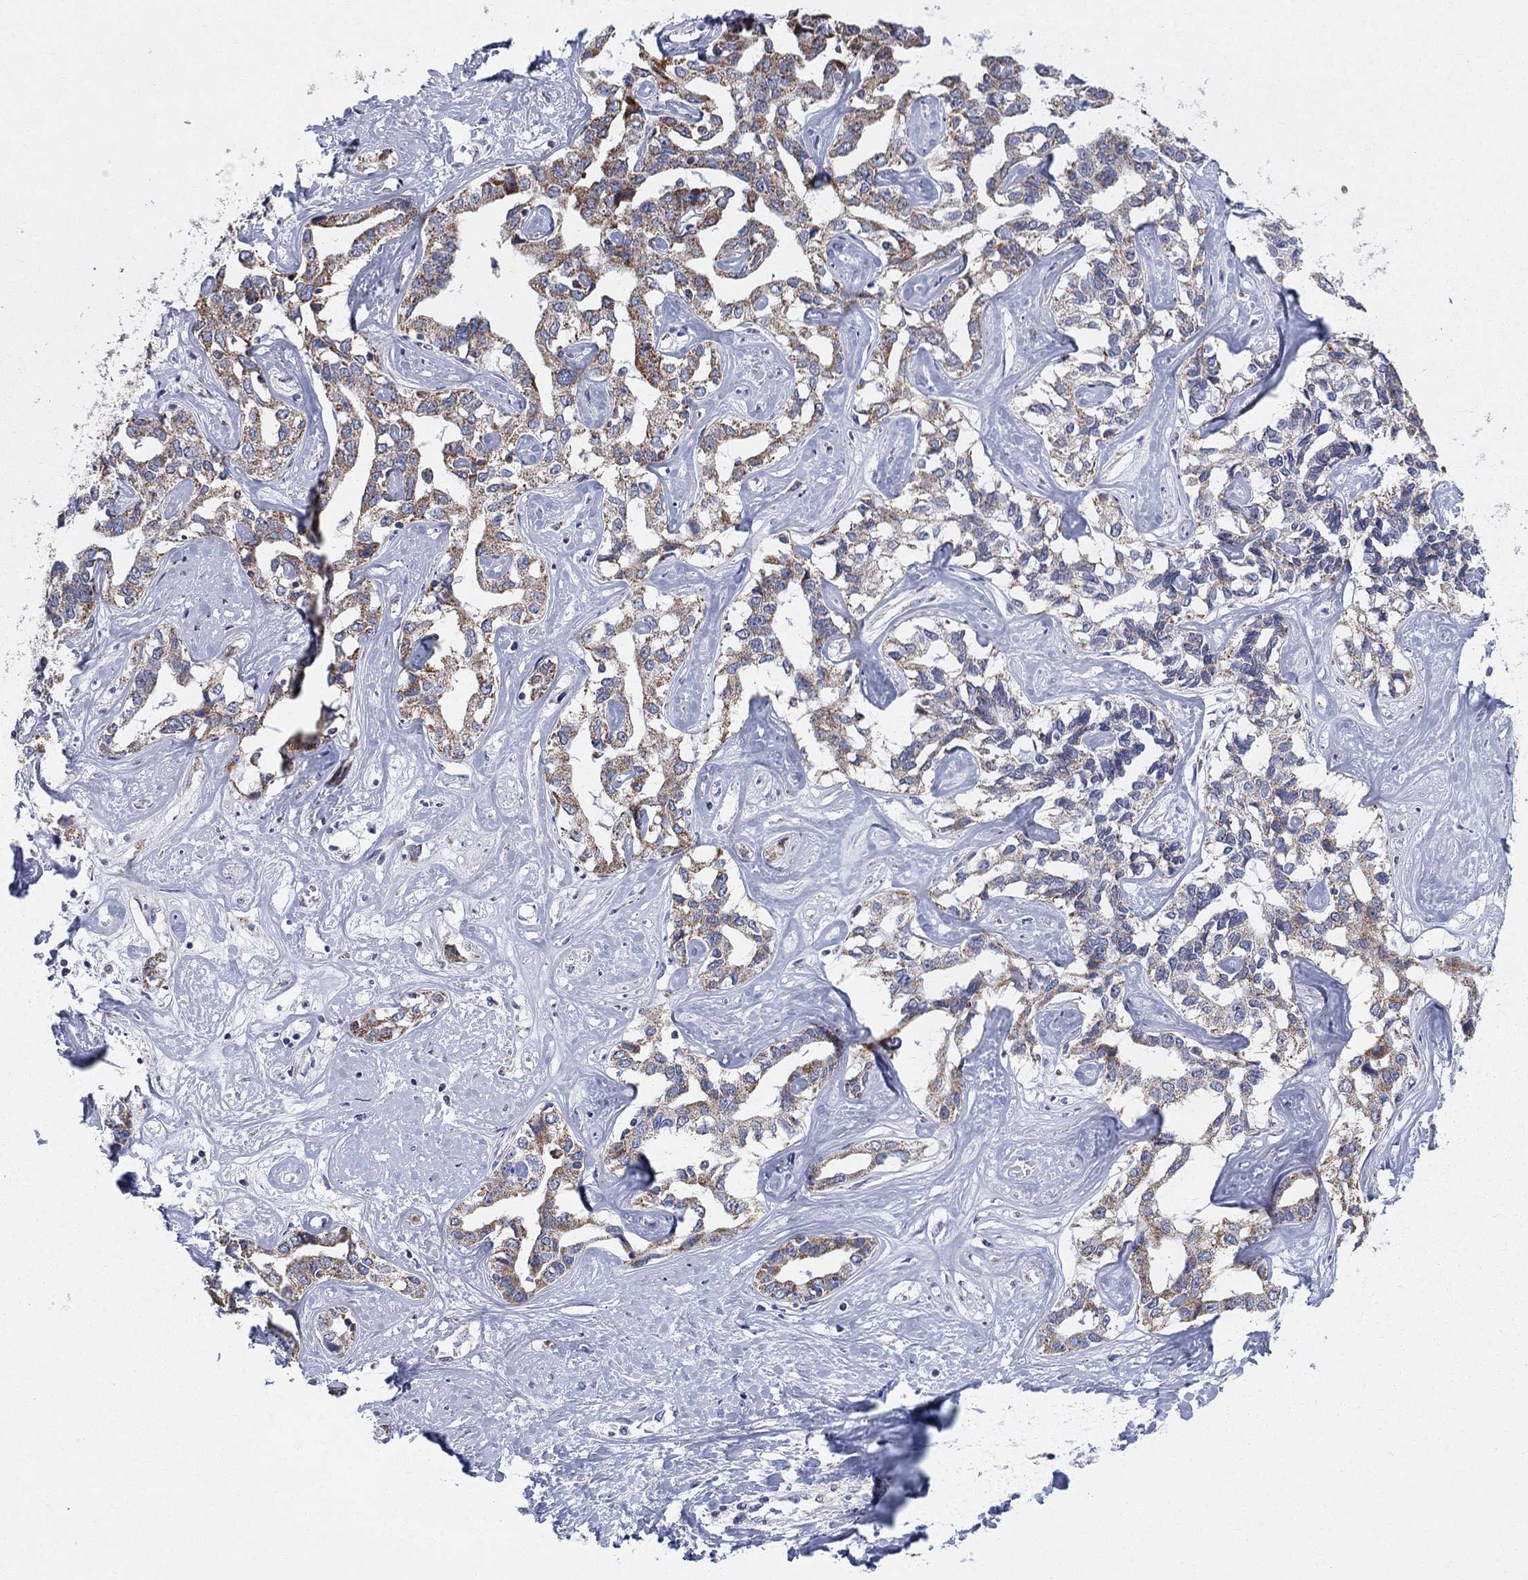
{"staining": {"intensity": "strong", "quantity": ">75%", "location": "cytoplasmic/membranous"}, "tissue": "liver cancer", "cell_type": "Tumor cells", "image_type": "cancer", "snomed": [{"axis": "morphology", "description": "Cholangiocarcinoma"}, {"axis": "topography", "description": "Liver"}], "caption": "About >75% of tumor cells in human liver cancer reveal strong cytoplasmic/membranous protein expression as visualized by brown immunohistochemical staining.", "gene": "KISS1R", "patient": {"sex": "male", "age": 59}}